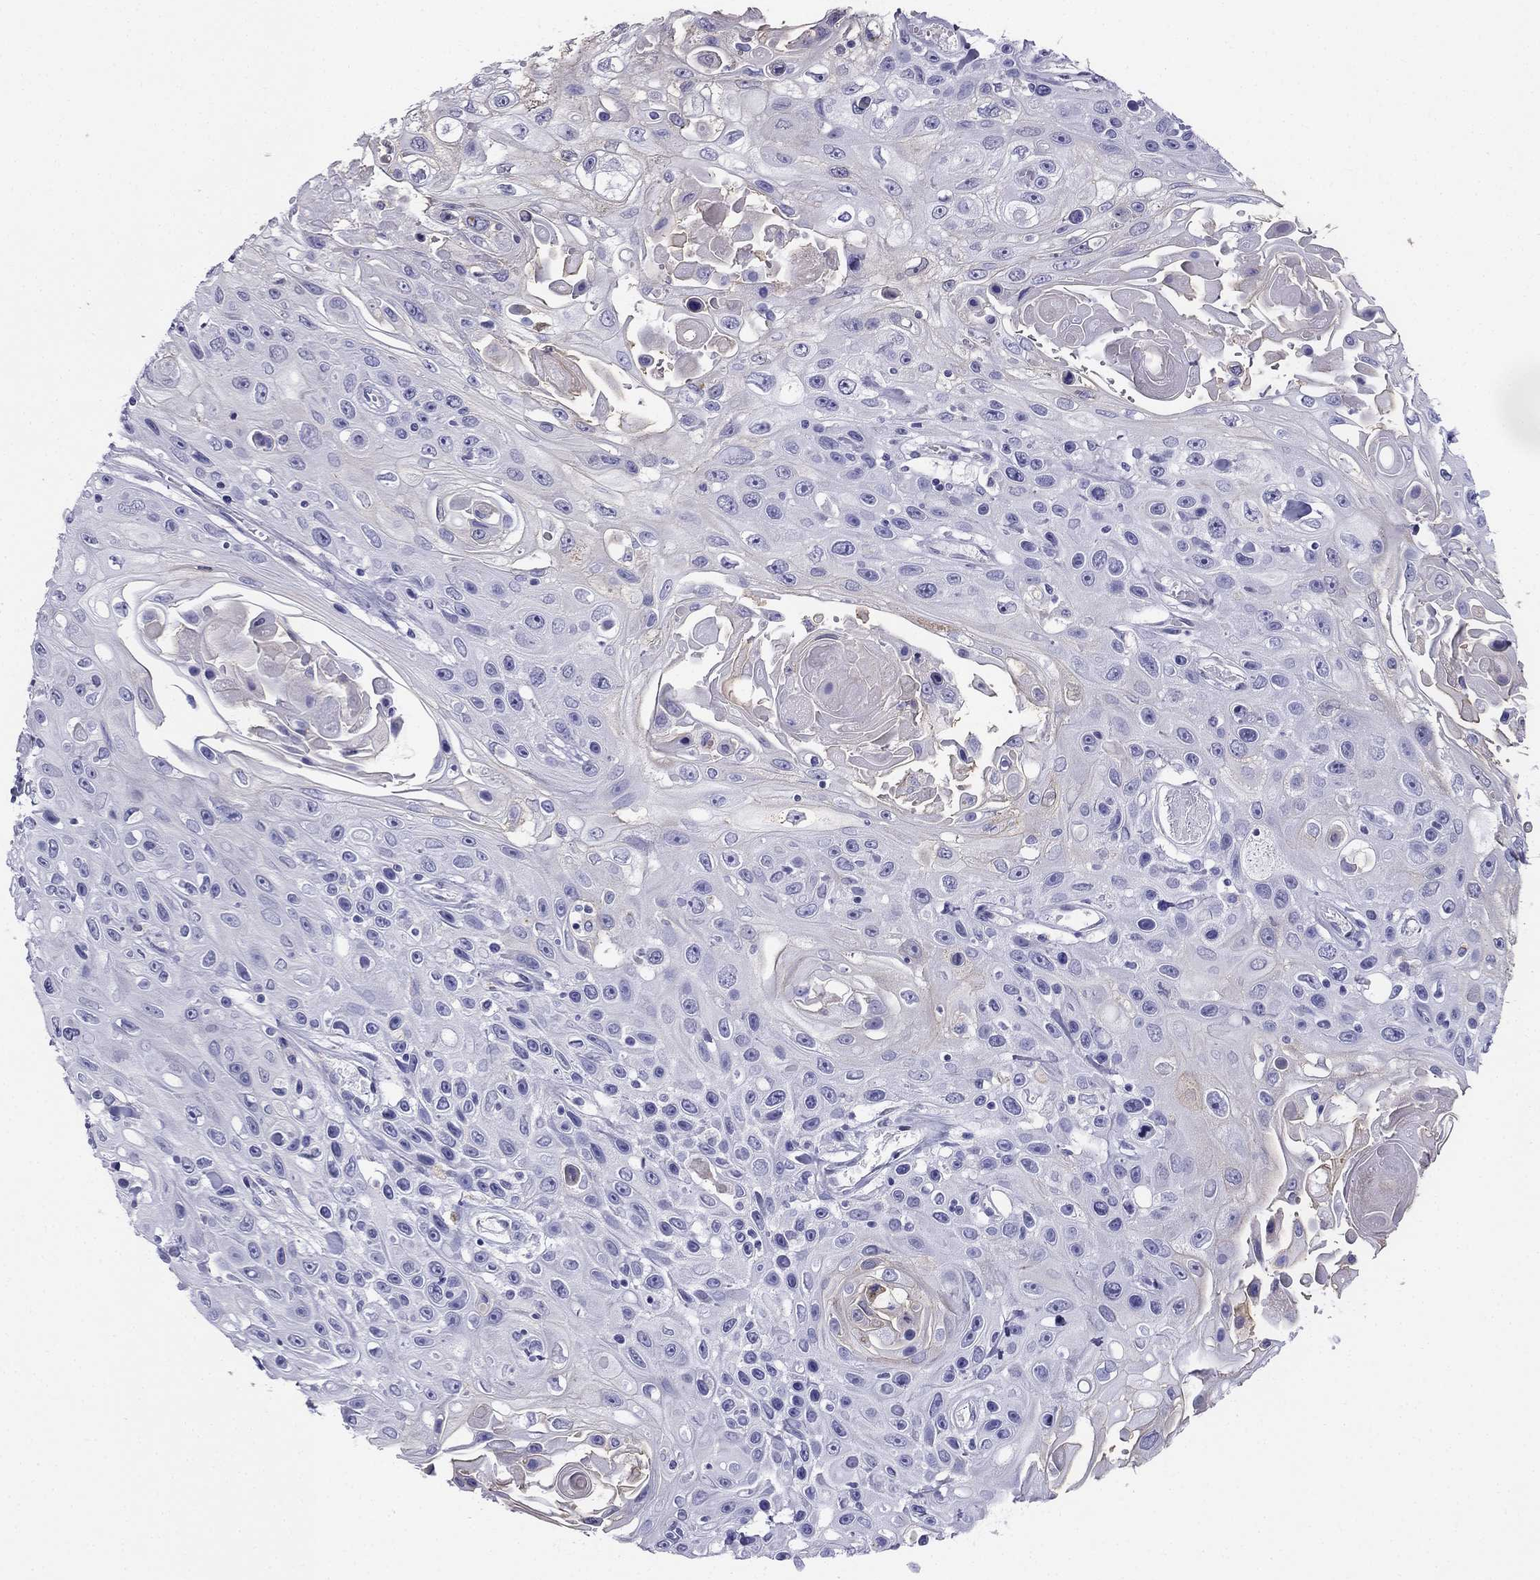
{"staining": {"intensity": "negative", "quantity": "none", "location": "none"}, "tissue": "skin cancer", "cell_type": "Tumor cells", "image_type": "cancer", "snomed": [{"axis": "morphology", "description": "Squamous cell carcinoma, NOS"}, {"axis": "topography", "description": "Skin"}], "caption": "This histopathology image is of skin cancer stained with immunohistochemistry (IHC) to label a protein in brown with the nuclei are counter-stained blue. There is no positivity in tumor cells.", "gene": "ALOXE3", "patient": {"sex": "male", "age": 82}}